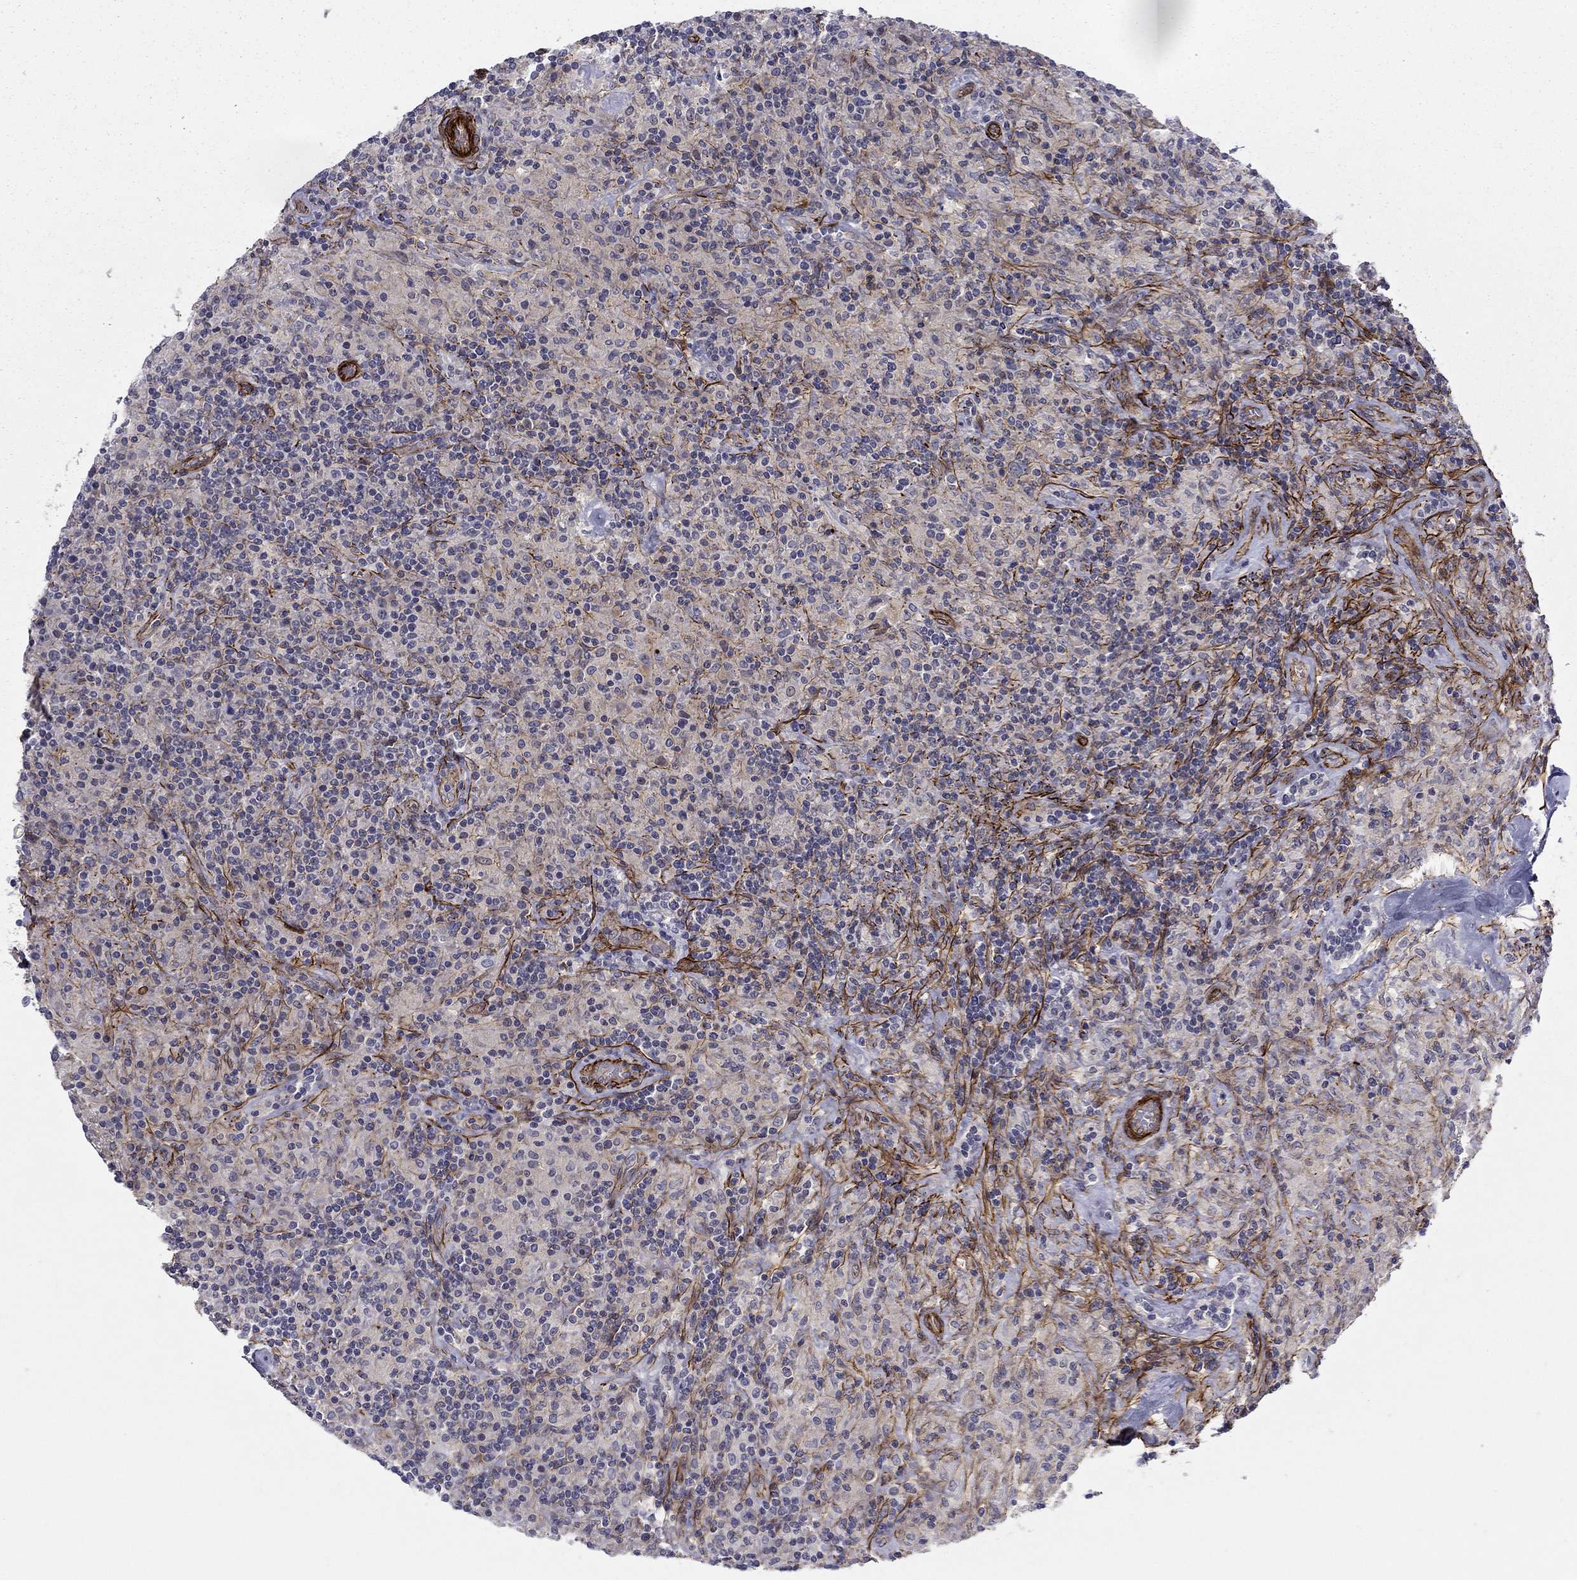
{"staining": {"intensity": "negative", "quantity": "none", "location": "none"}, "tissue": "lymphoma", "cell_type": "Tumor cells", "image_type": "cancer", "snomed": [{"axis": "morphology", "description": "Hodgkin's disease, NOS"}, {"axis": "topography", "description": "Lymph node"}], "caption": "This is an IHC image of Hodgkin's disease. There is no staining in tumor cells.", "gene": "KRBA1", "patient": {"sex": "male", "age": 70}}